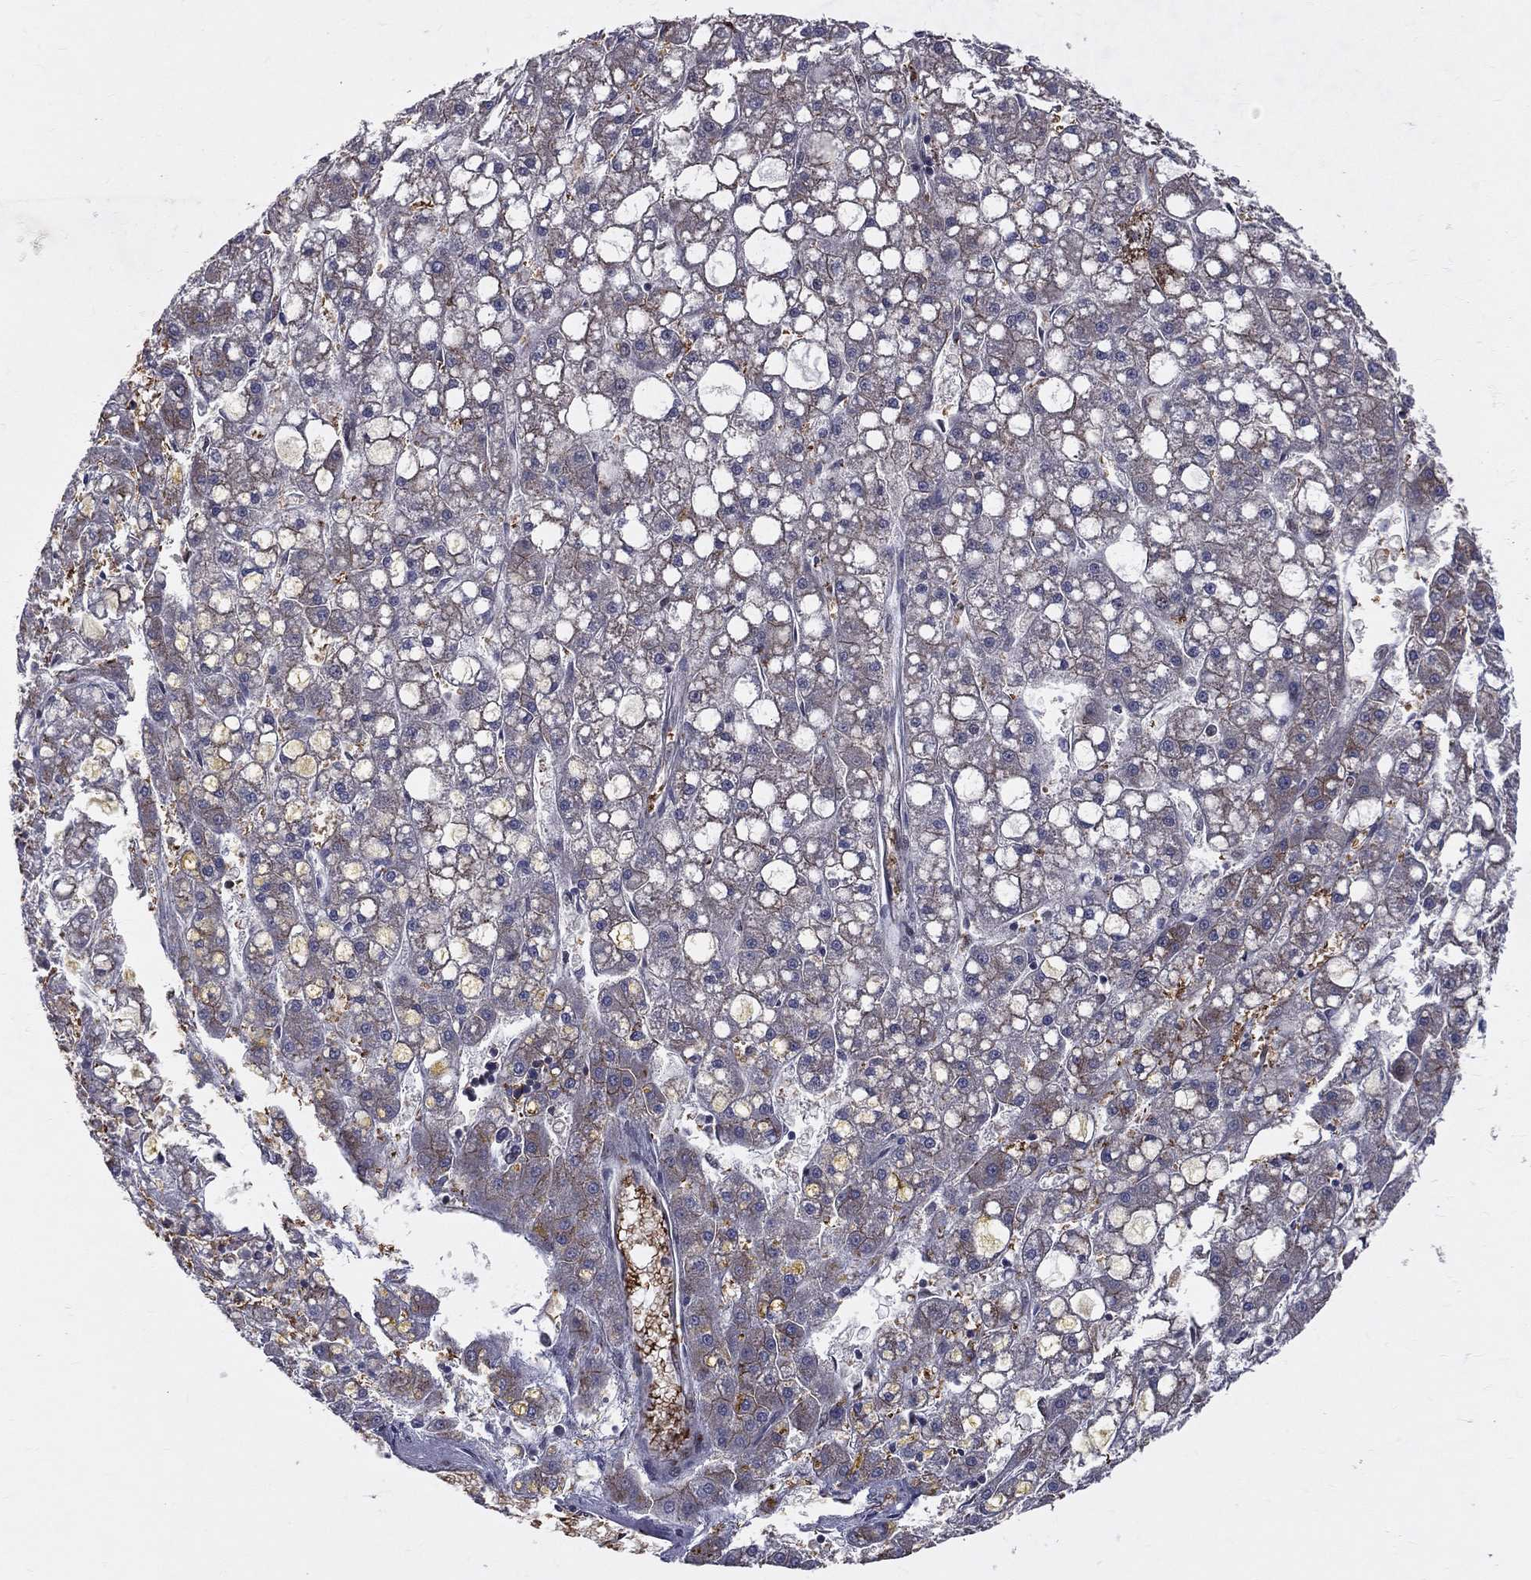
{"staining": {"intensity": "negative", "quantity": "none", "location": "none"}, "tissue": "liver cancer", "cell_type": "Tumor cells", "image_type": "cancer", "snomed": [{"axis": "morphology", "description": "Carcinoma, Hepatocellular, NOS"}, {"axis": "topography", "description": "Liver"}], "caption": "Protein analysis of liver cancer (hepatocellular carcinoma) shows no significant expression in tumor cells.", "gene": "VHL", "patient": {"sex": "male", "age": 67}}